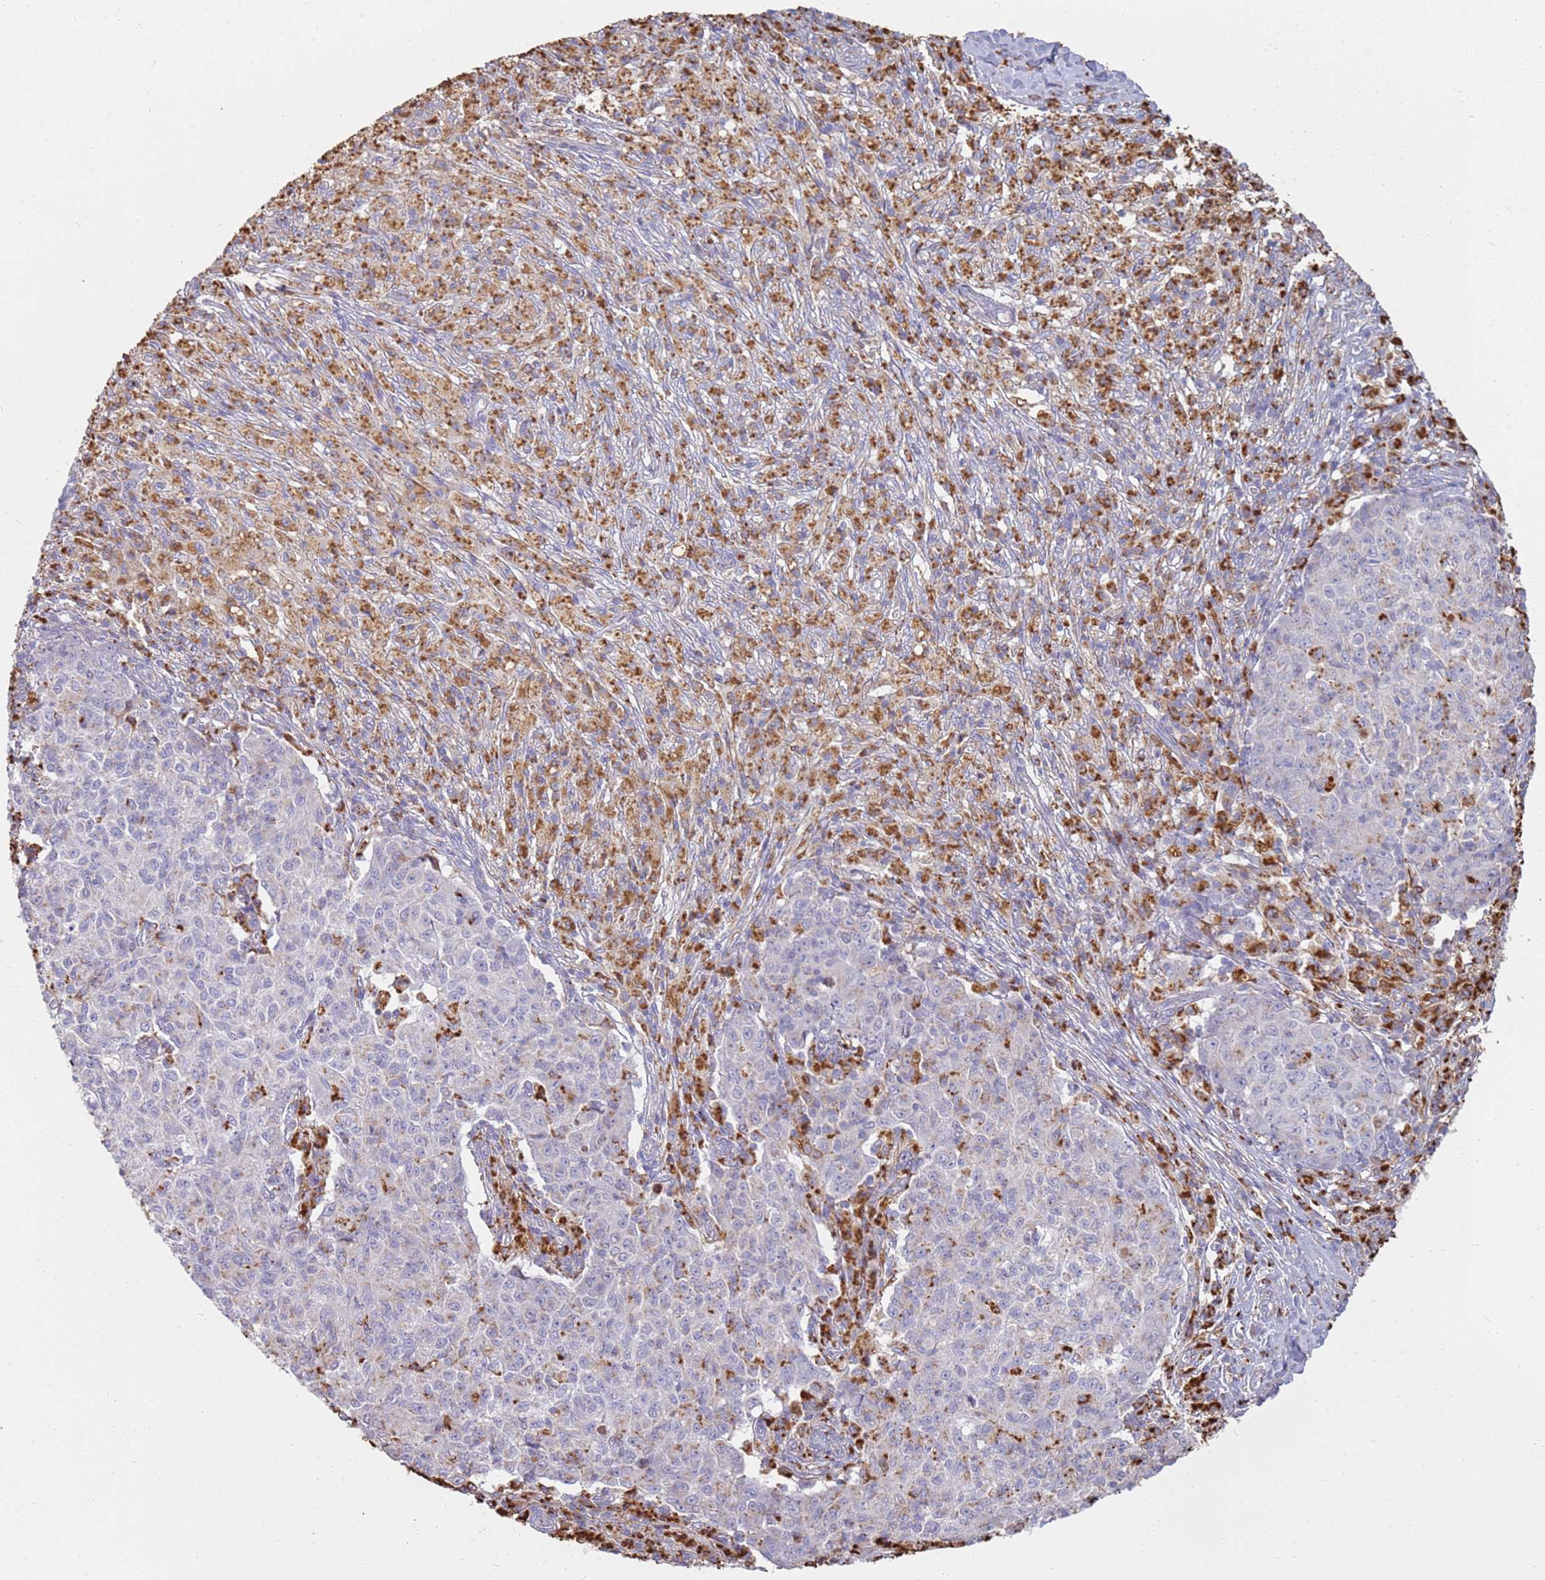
{"staining": {"intensity": "negative", "quantity": "none", "location": "none"}, "tissue": "ovarian cancer", "cell_type": "Tumor cells", "image_type": "cancer", "snomed": [{"axis": "morphology", "description": "Carcinoma, endometroid"}, {"axis": "topography", "description": "Ovary"}], "caption": "Protein analysis of ovarian cancer (endometroid carcinoma) exhibits no significant positivity in tumor cells.", "gene": "TMEM229B", "patient": {"sex": "female", "age": 42}}